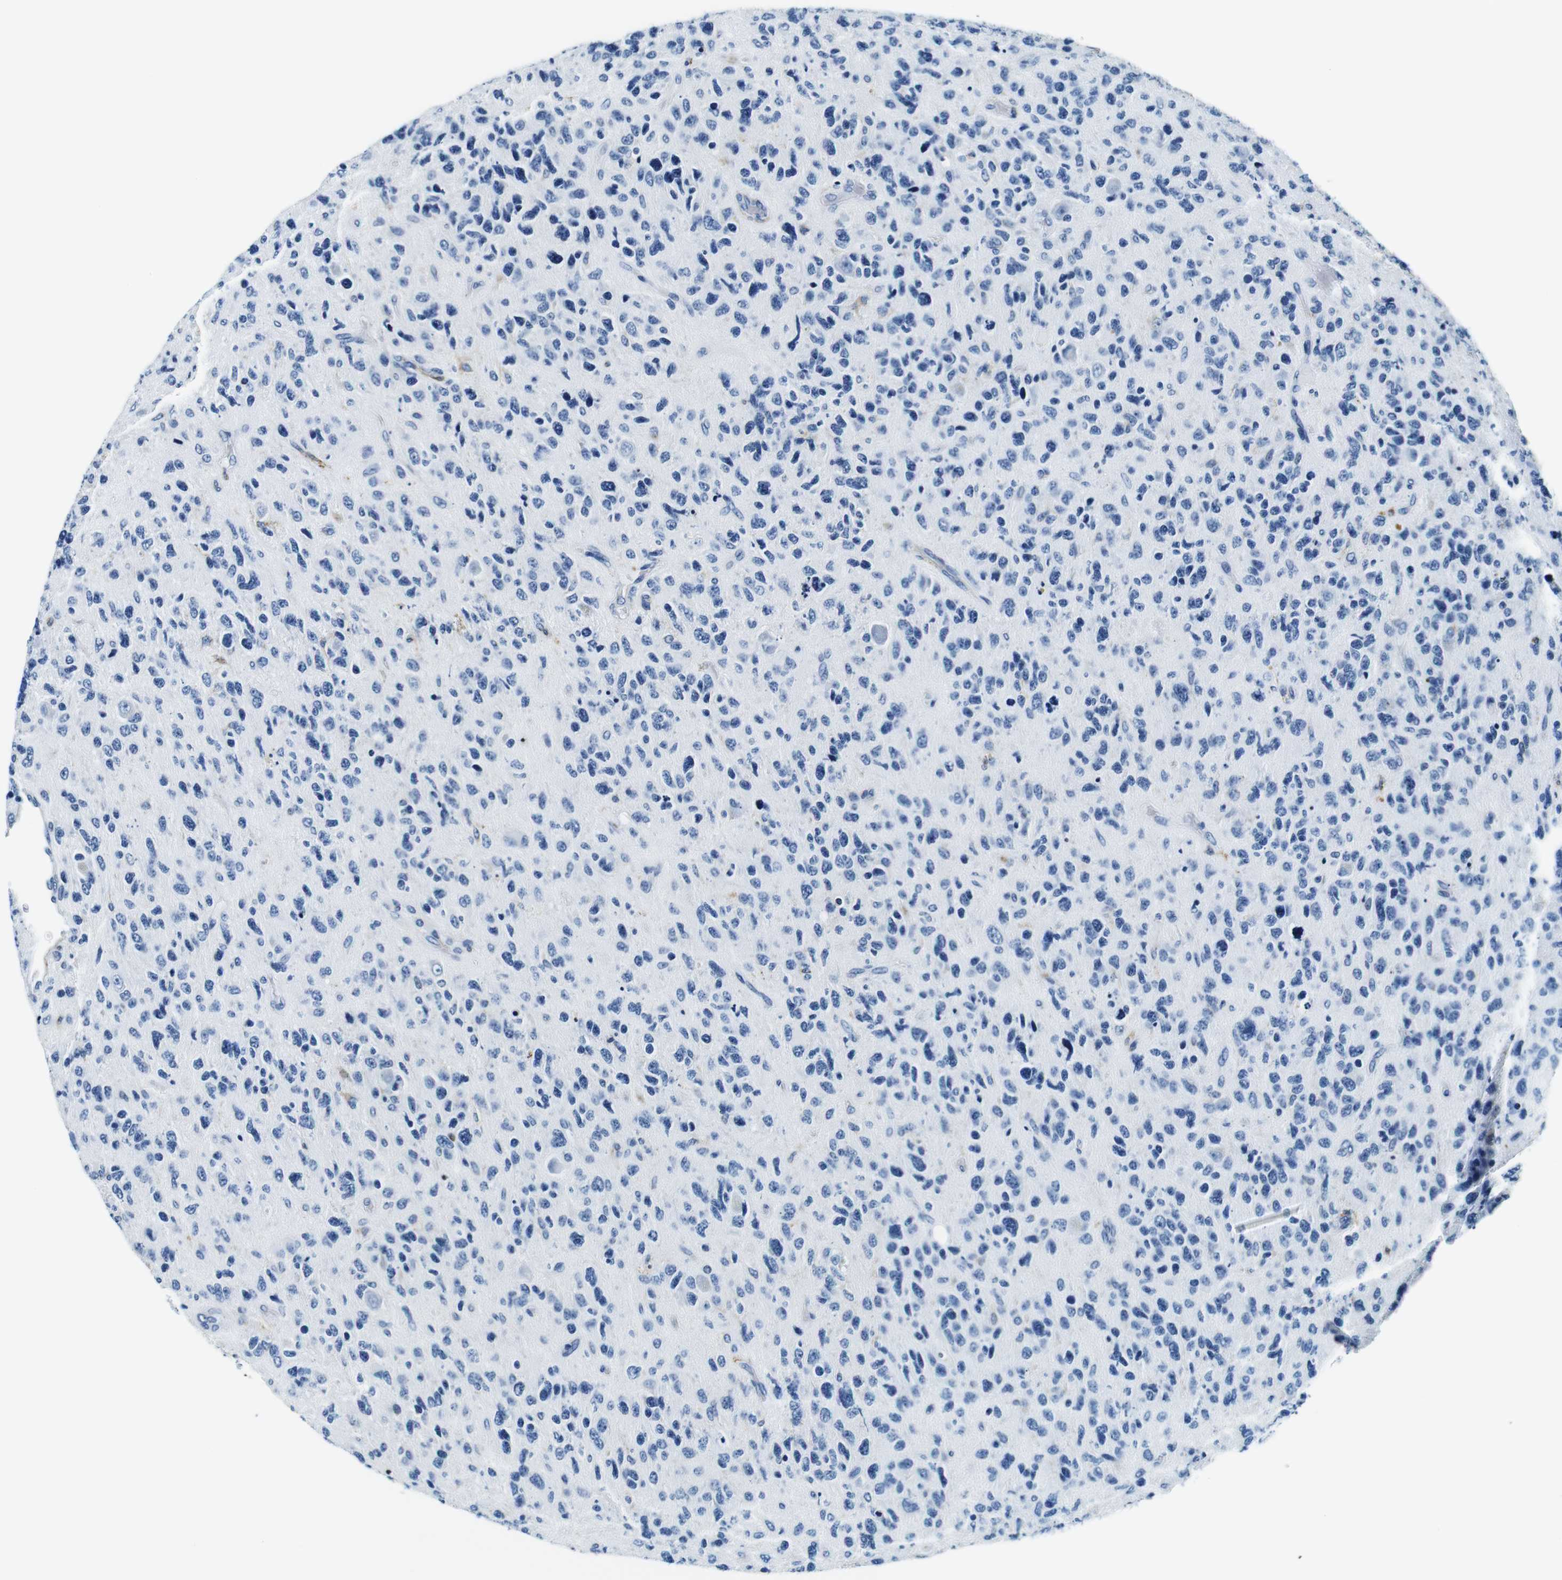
{"staining": {"intensity": "negative", "quantity": "none", "location": "none"}, "tissue": "glioma", "cell_type": "Tumor cells", "image_type": "cancer", "snomed": [{"axis": "morphology", "description": "Glioma, malignant, High grade"}, {"axis": "topography", "description": "Brain"}], "caption": "High power microscopy micrograph of an IHC micrograph of malignant glioma (high-grade), revealing no significant expression in tumor cells. (DAB IHC, high magnification).", "gene": "HLA-DRB1", "patient": {"sex": "female", "age": 58}}